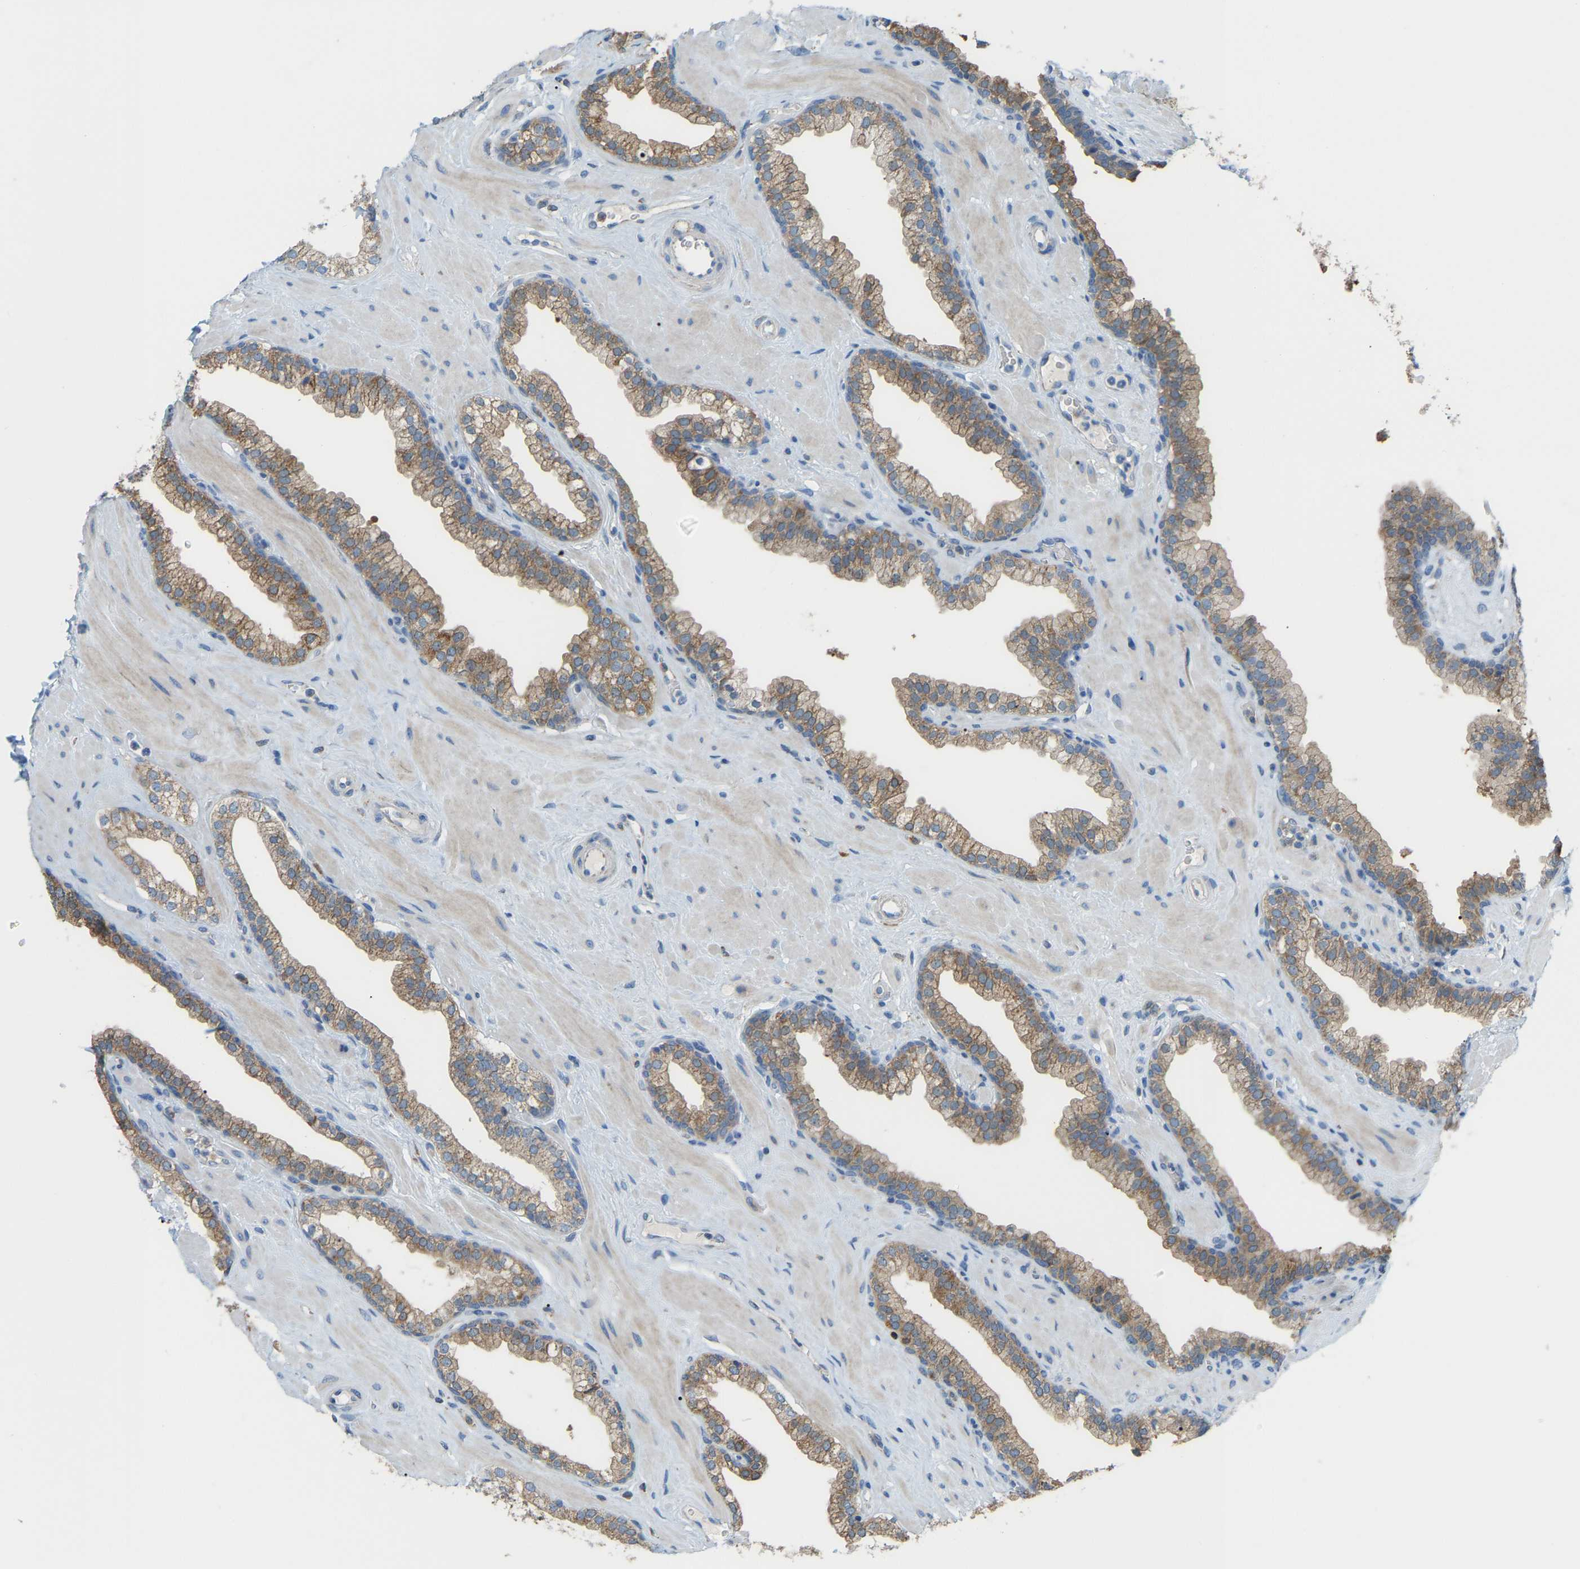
{"staining": {"intensity": "weak", "quantity": ">75%", "location": "cytoplasmic/membranous"}, "tissue": "prostate", "cell_type": "Glandular cells", "image_type": "normal", "snomed": [{"axis": "morphology", "description": "Normal tissue, NOS"}, {"axis": "morphology", "description": "Urothelial carcinoma, Low grade"}, {"axis": "topography", "description": "Urinary bladder"}, {"axis": "topography", "description": "Prostate"}], "caption": "Glandular cells exhibit low levels of weak cytoplasmic/membranous positivity in about >75% of cells in normal human prostate. The staining was performed using DAB (3,3'-diaminobenzidine), with brown indicating positive protein expression. Nuclei are stained blue with hematoxylin.", "gene": "CROT", "patient": {"sex": "male", "age": 60}}